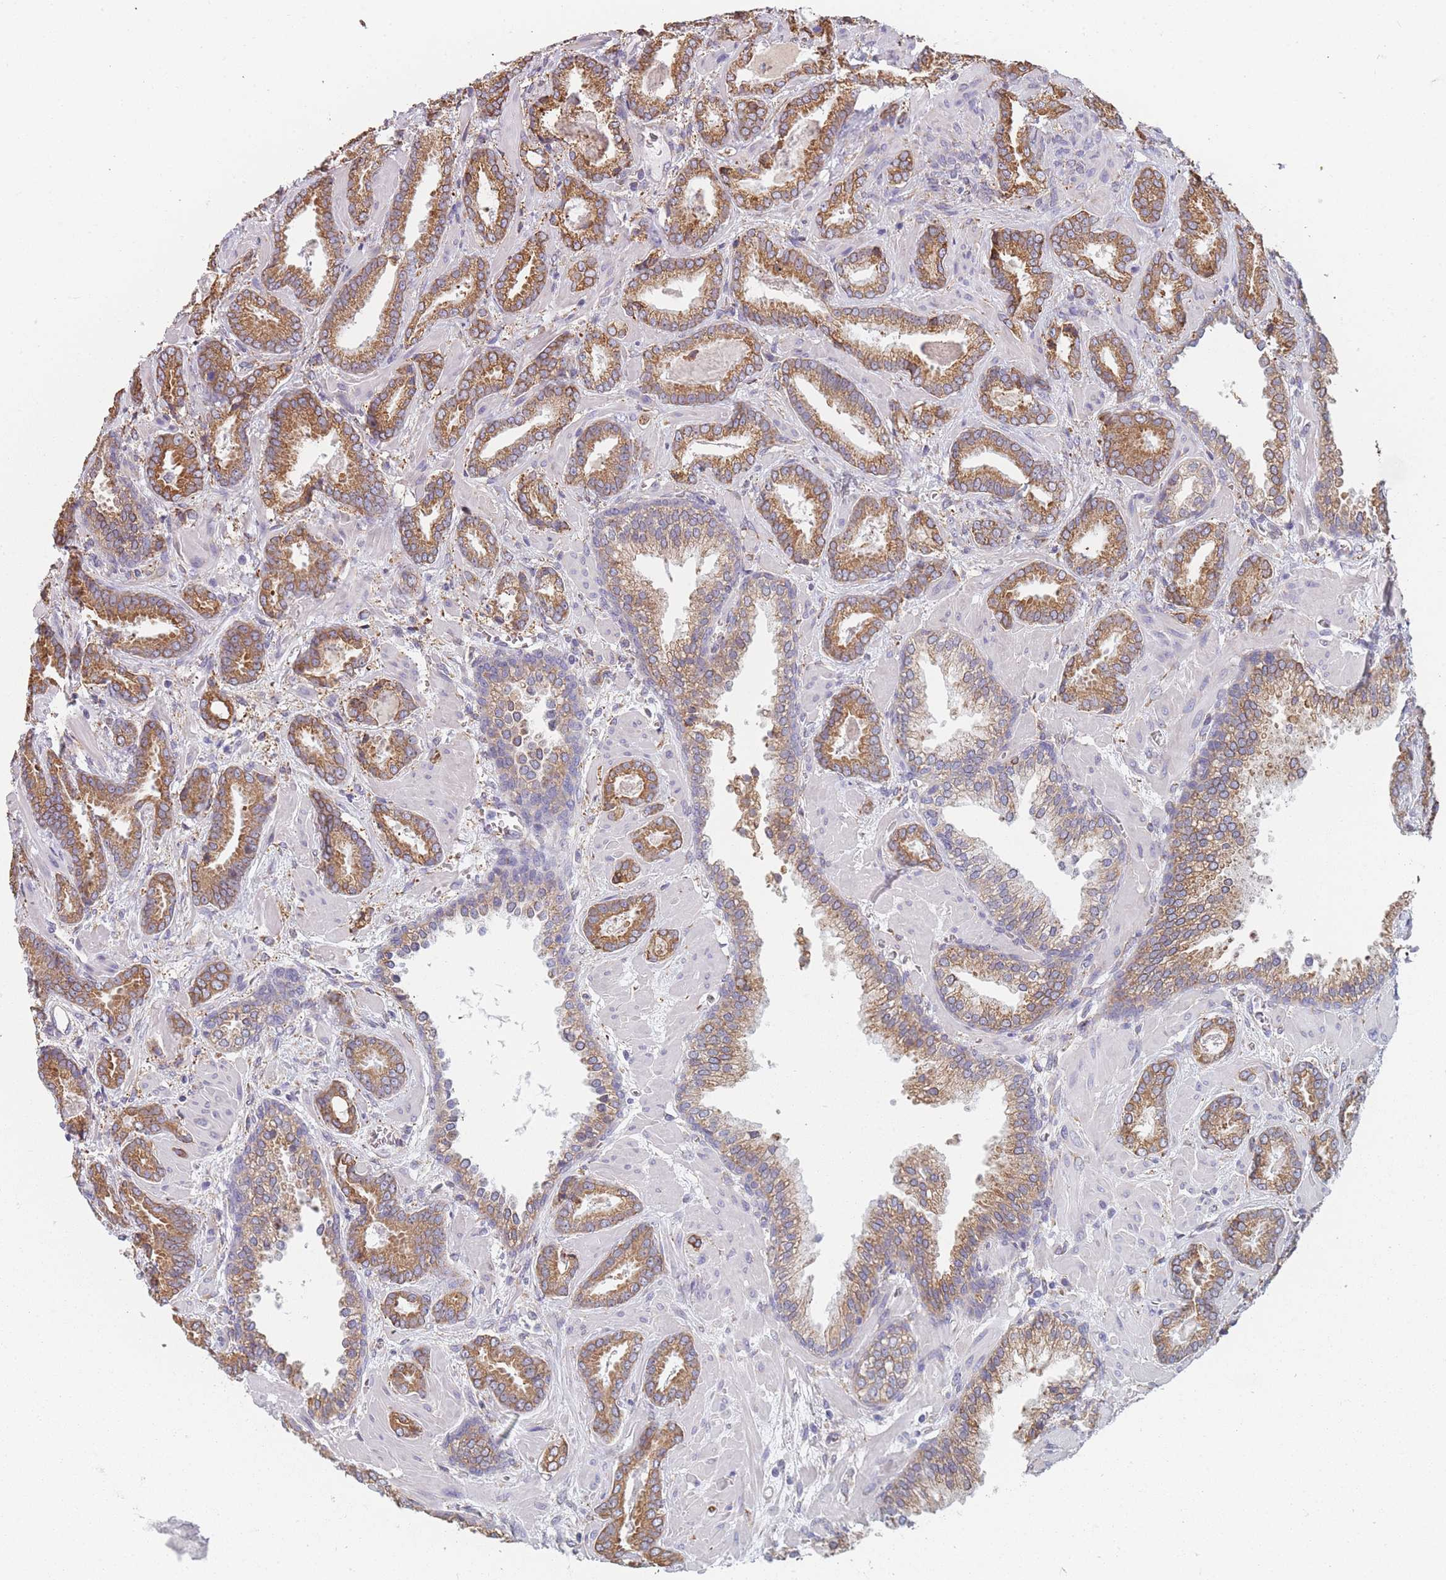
{"staining": {"intensity": "moderate", "quantity": ">75%", "location": "cytoplasmic/membranous"}, "tissue": "prostate cancer", "cell_type": "Tumor cells", "image_type": "cancer", "snomed": [{"axis": "morphology", "description": "Adenocarcinoma, Low grade"}, {"axis": "topography", "description": "Prostate"}], "caption": "The image shows staining of prostate adenocarcinoma (low-grade), revealing moderate cytoplasmic/membranous protein positivity (brown color) within tumor cells.", "gene": "OR7C2", "patient": {"sex": "male", "age": 62}}